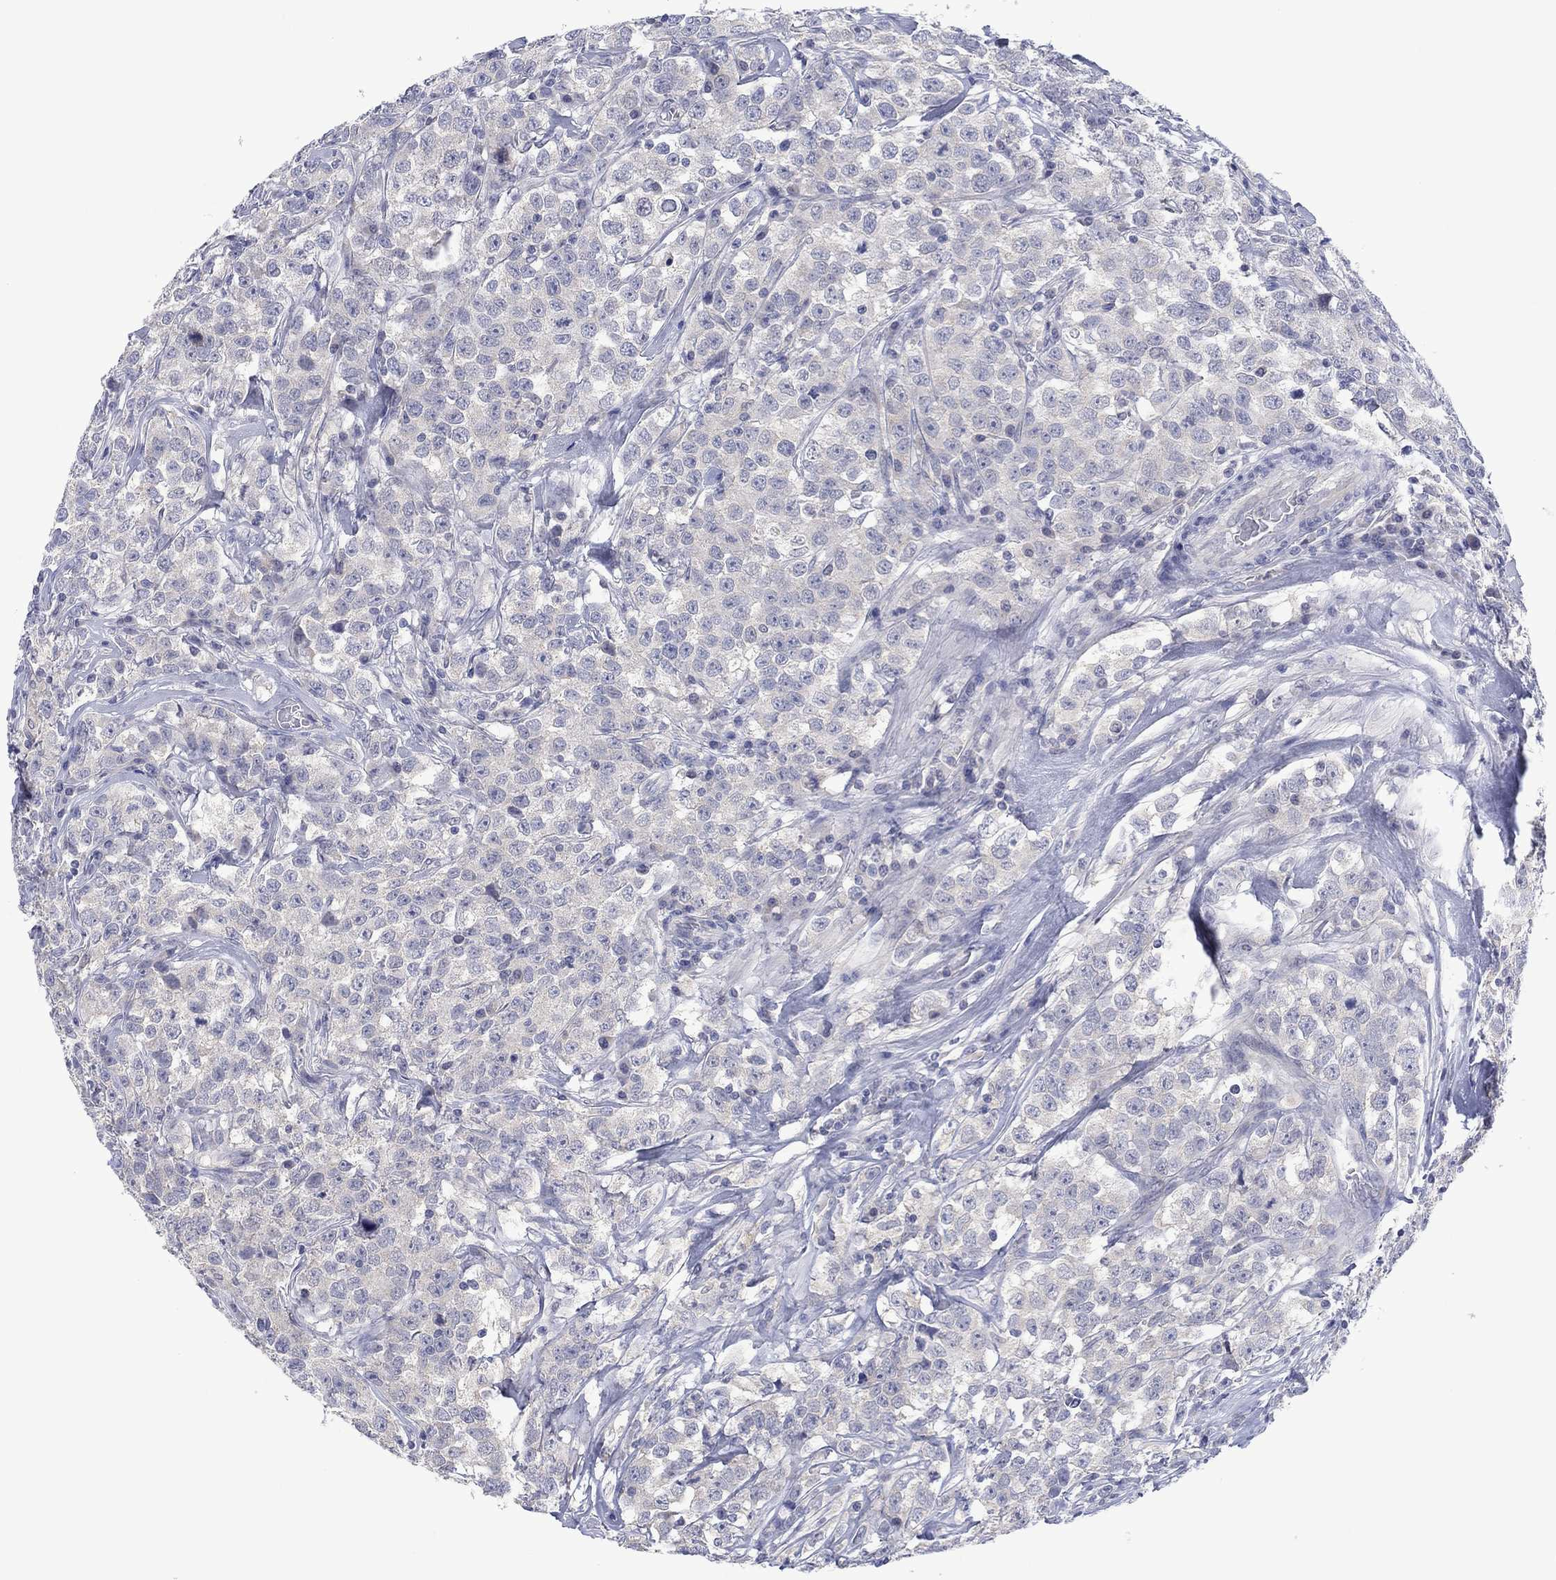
{"staining": {"intensity": "negative", "quantity": "none", "location": "none"}, "tissue": "testis cancer", "cell_type": "Tumor cells", "image_type": "cancer", "snomed": [{"axis": "morphology", "description": "Seminoma, NOS"}, {"axis": "topography", "description": "Testis"}], "caption": "This is an IHC histopathology image of seminoma (testis). There is no expression in tumor cells.", "gene": "FER1L6", "patient": {"sex": "male", "age": 59}}